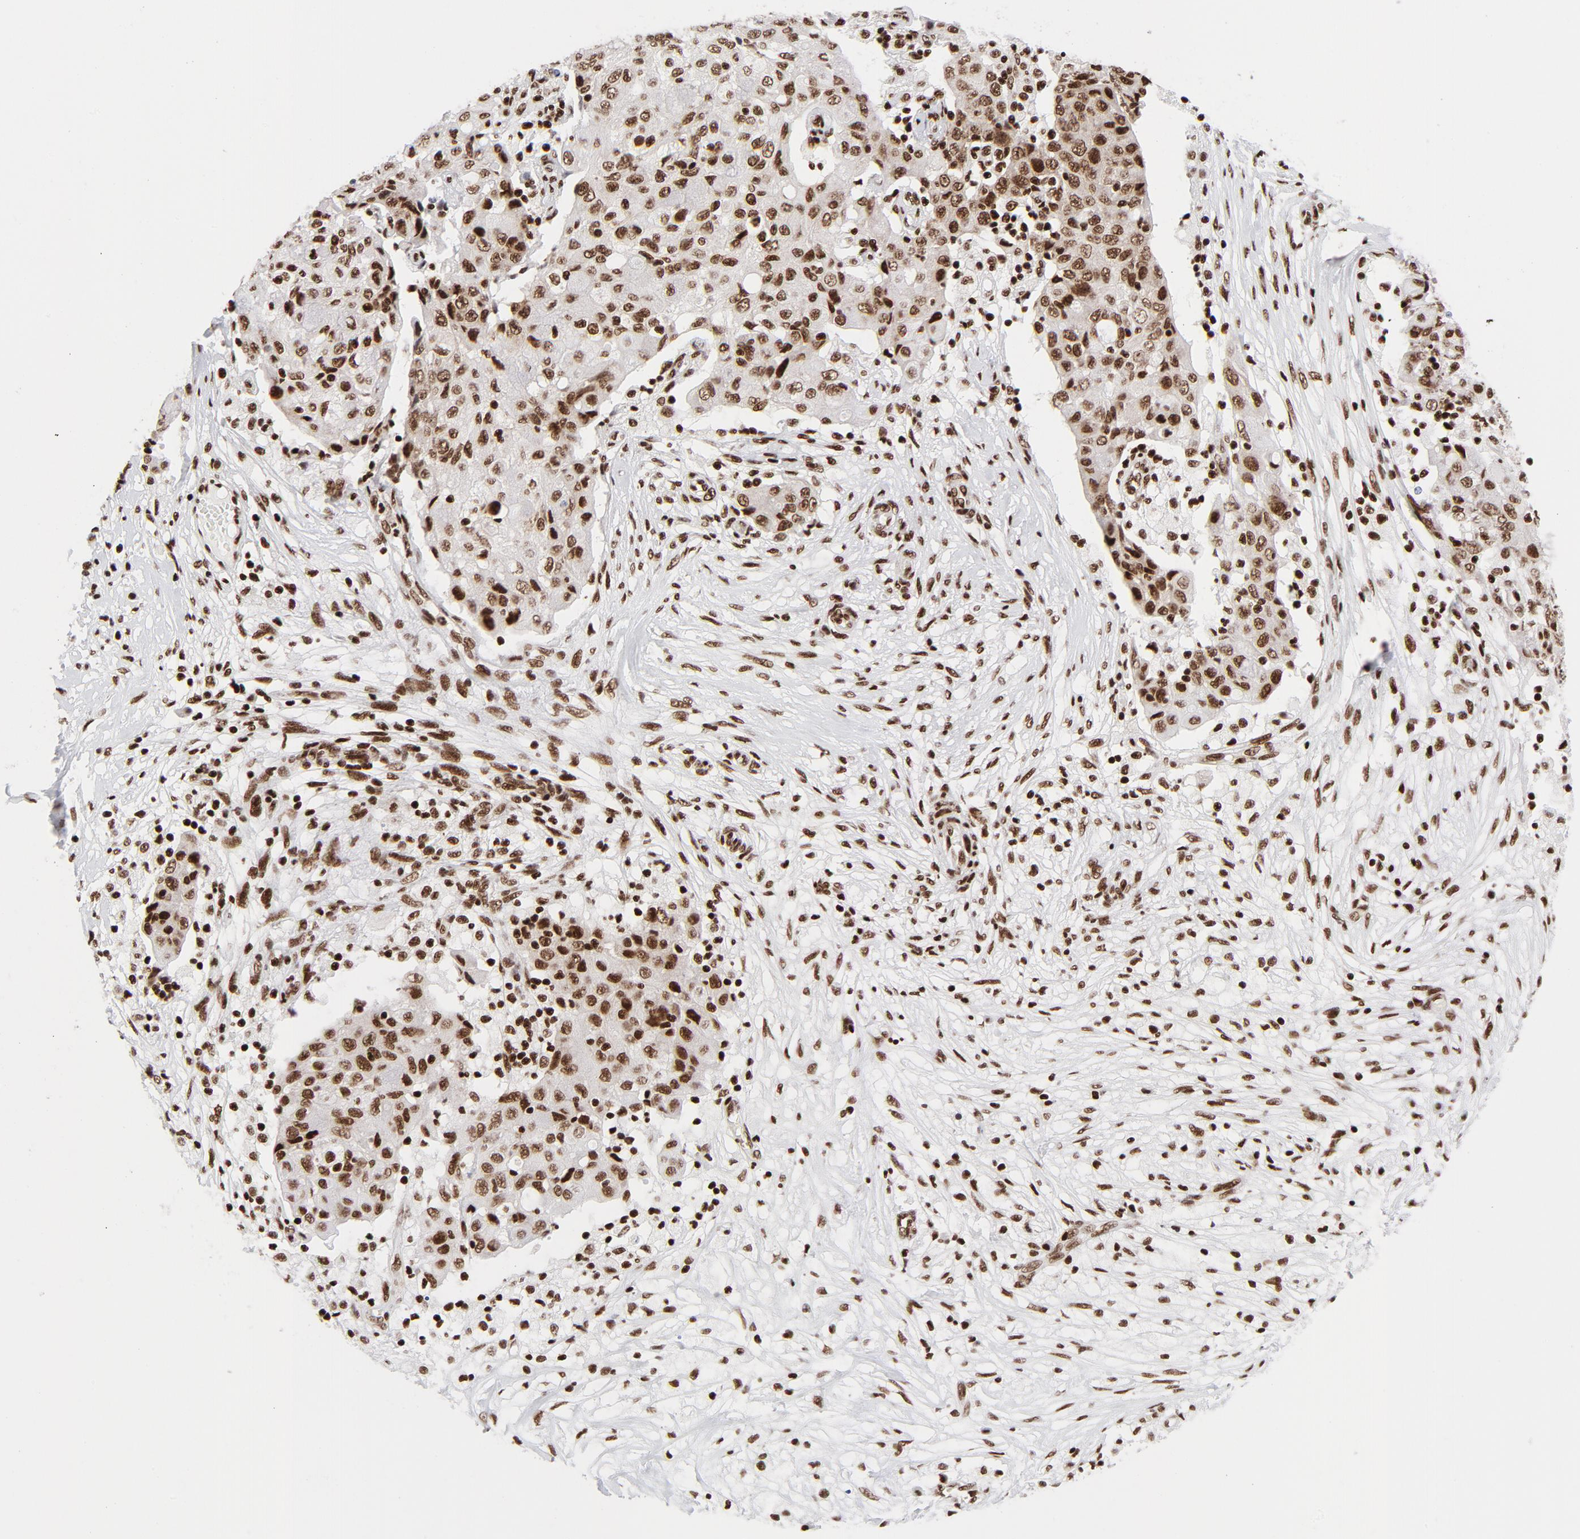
{"staining": {"intensity": "strong", "quantity": ">75%", "location": "nuclear"}, "tissue": "ovarian cancer", "cell_type": "Tumor cells", "image_type": "cancer", "snomed": [{"axis": "morphology", "description": "Carcinoma, endometroid"}, {"axis": "topography", "description": "Ovary"}], "caption": "Immunohistochemical staining of human ovarian cancer shows strong nuclear protein staining in about >75% of tumor cells.", "gene": "NFYB", "patient": {"sex": "female", "age": 42}}